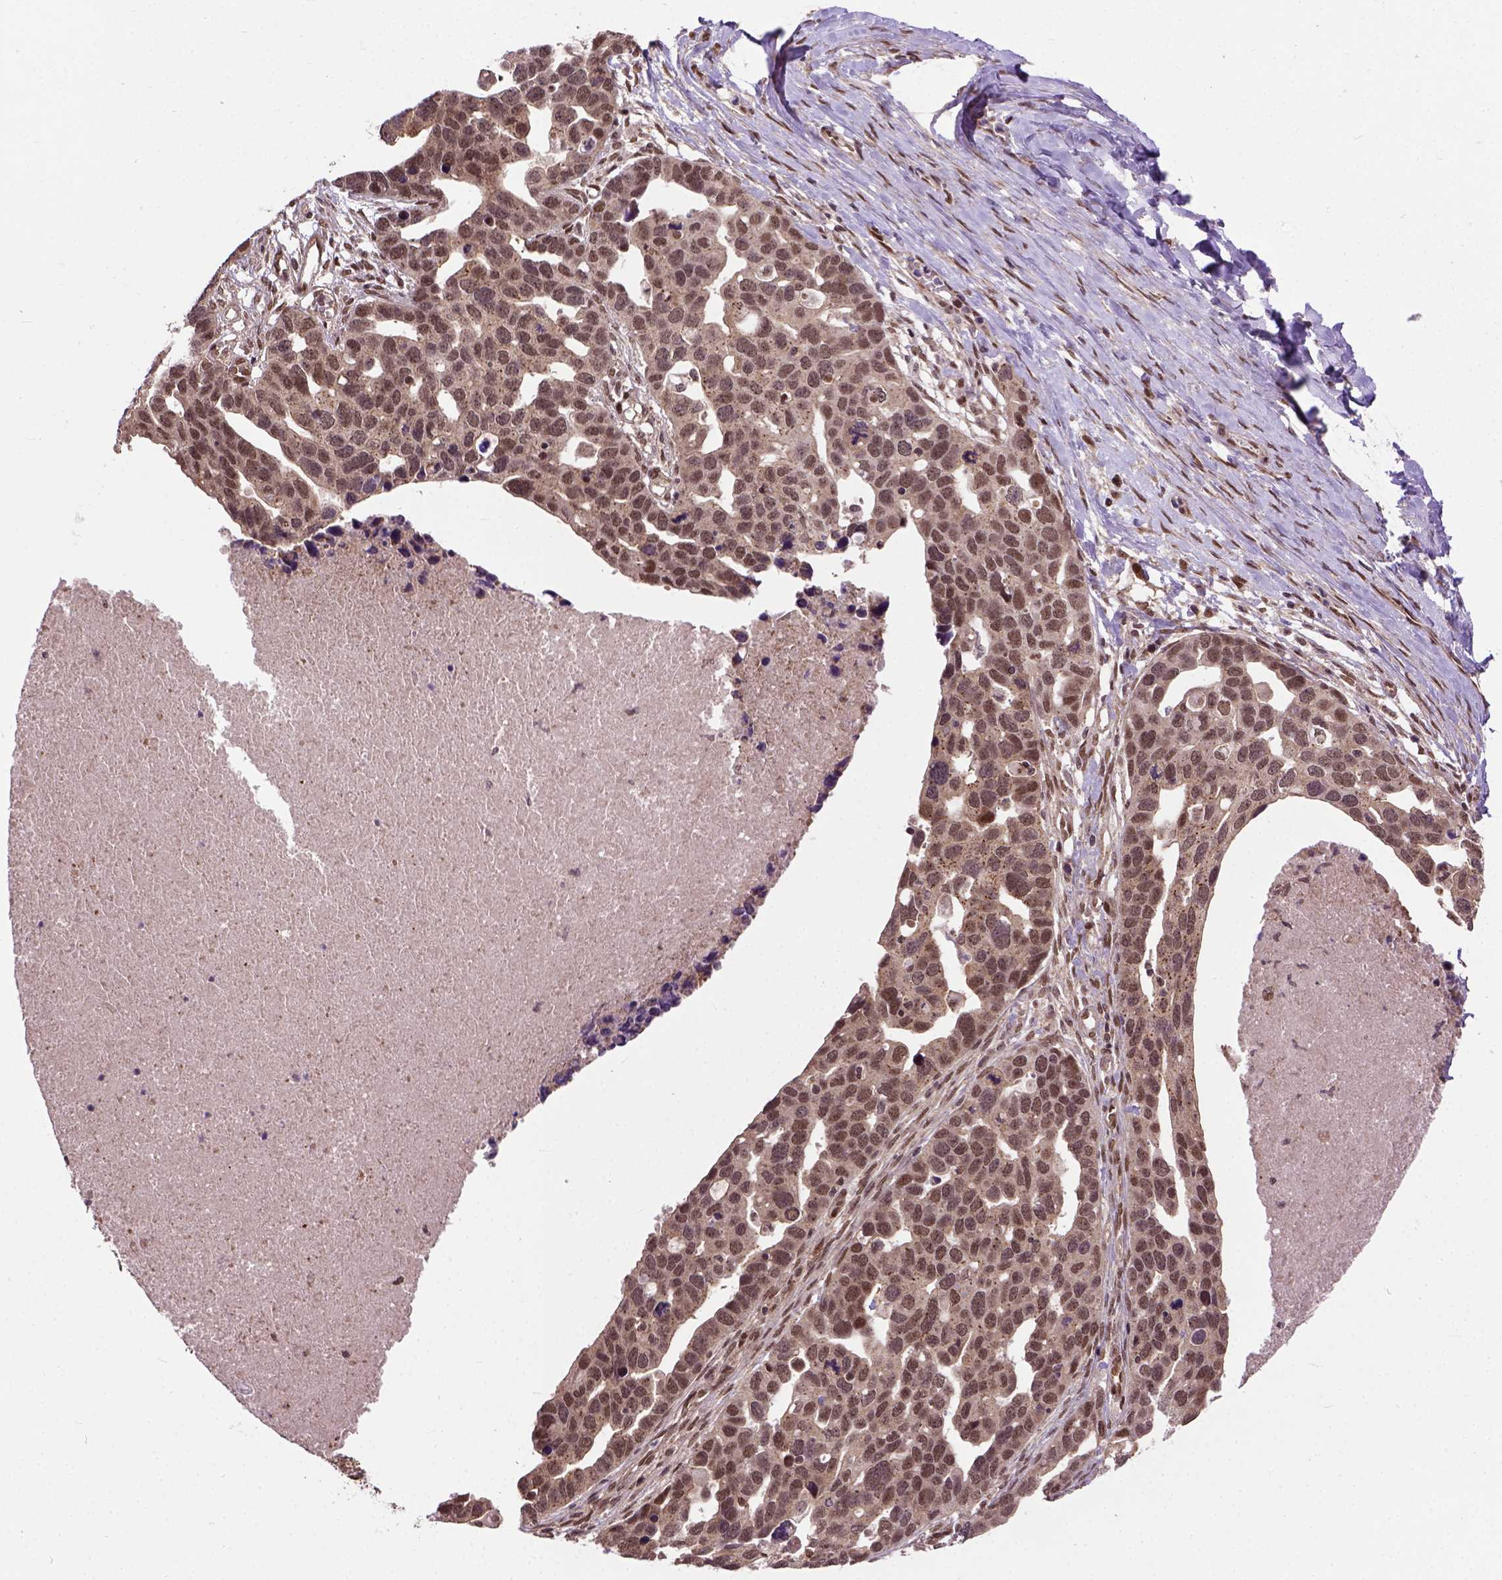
{"staining": {"intensity": "moderate", "quantity": ">75%", "location": "nuclear"}, "tissue": "ovarian cancer", "cell_type": "Tumor cells", "image_type": "cancer", "snomed": [{"axis": "morphology", "description": "Cystadenocarcinoma, serous, NOS"}, {"axis": "topography", "description": "Ovary"}], "caption": "Ovarian cancer (serous cystadenocarcinoma) stained for a protein (brown) exhibits moderate nuclear positive positivity in approximately >75% of tumor cells.", "gene": "ZNF630", "patient": {"sex": "female", "age": 54}}